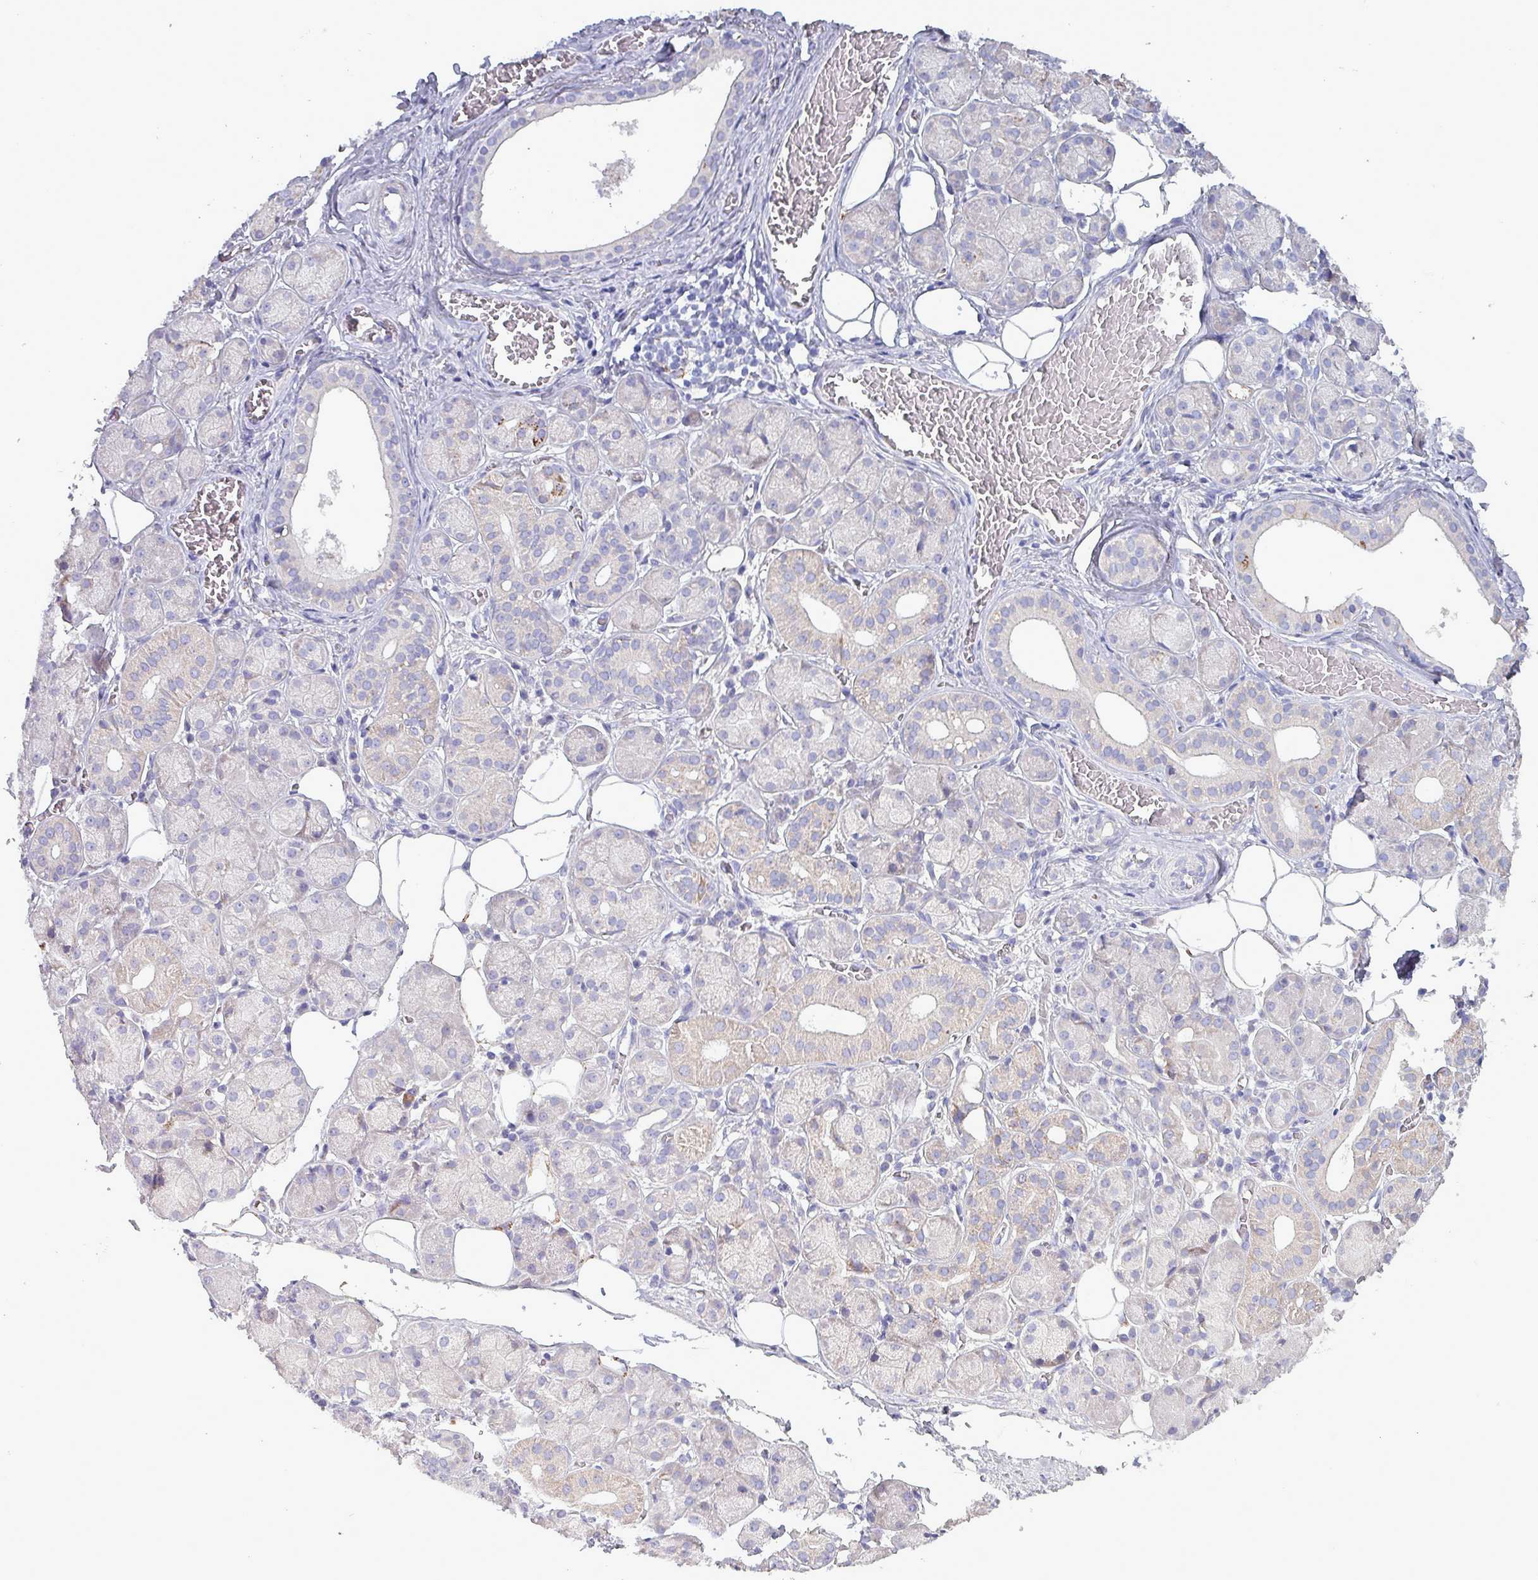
{"staining": {"intensity": "weak", "quantity": "<25%", "location": "cytoplasmic/membranous"}, "tissue": "salivary gland", "cell_type": "Glandular cells", "image_type": "normal", "snomed": [{"axis": "morphology", "description": "Squamous cell carcinoma, NOS"}, {"axis": "topography", "description": "Skin"}, {"axis": "topography", "description": "Head-Neck"}], "caption": "Salivary gland stained for a protein using IHC shows no positivity glandular cells.", "gene": "HSD3B7", "patient": {"sex": "male", "age": 80}}